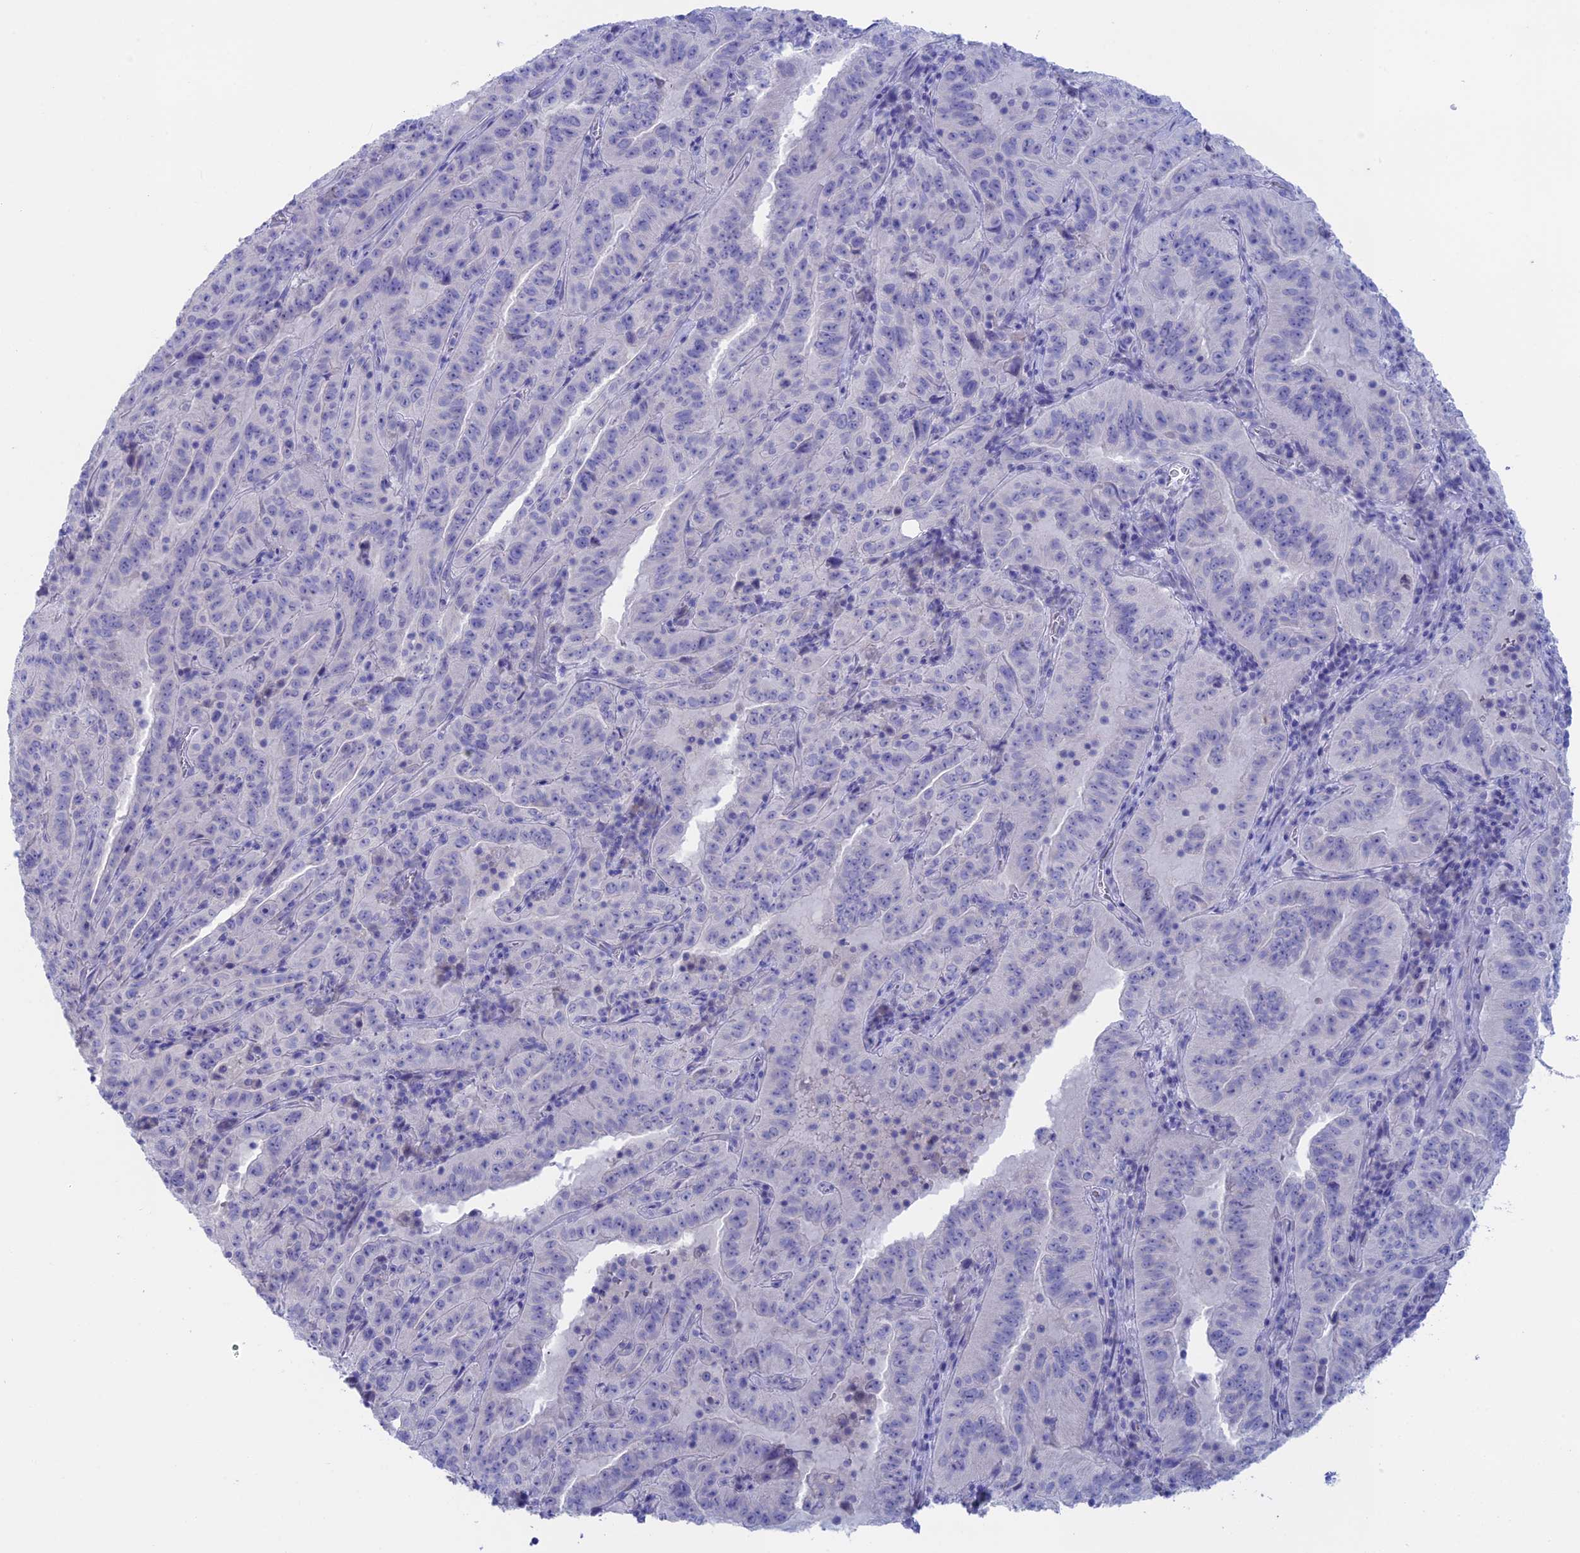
{"staining": {"intensity": "negative", "quantity": "none", "location": "none"}, "tissue": "pancreatic cancer", "cell_type": "Tumor cells", "image_type": "cancer", "snomed": [{"axis": "morphology", "description": "Adenocarcinoma, NOS"}, {"axis": "topography", "description": "Pancreas"}], "caption": "The histopathology image shows no staining of tumor cells in pancreatic adenocarcinoma. (Immunohistochemistry, brightfield microscopy, high magnification).", "gene": "BTBD19", "patient": {"sex": "male", "age": 63}}